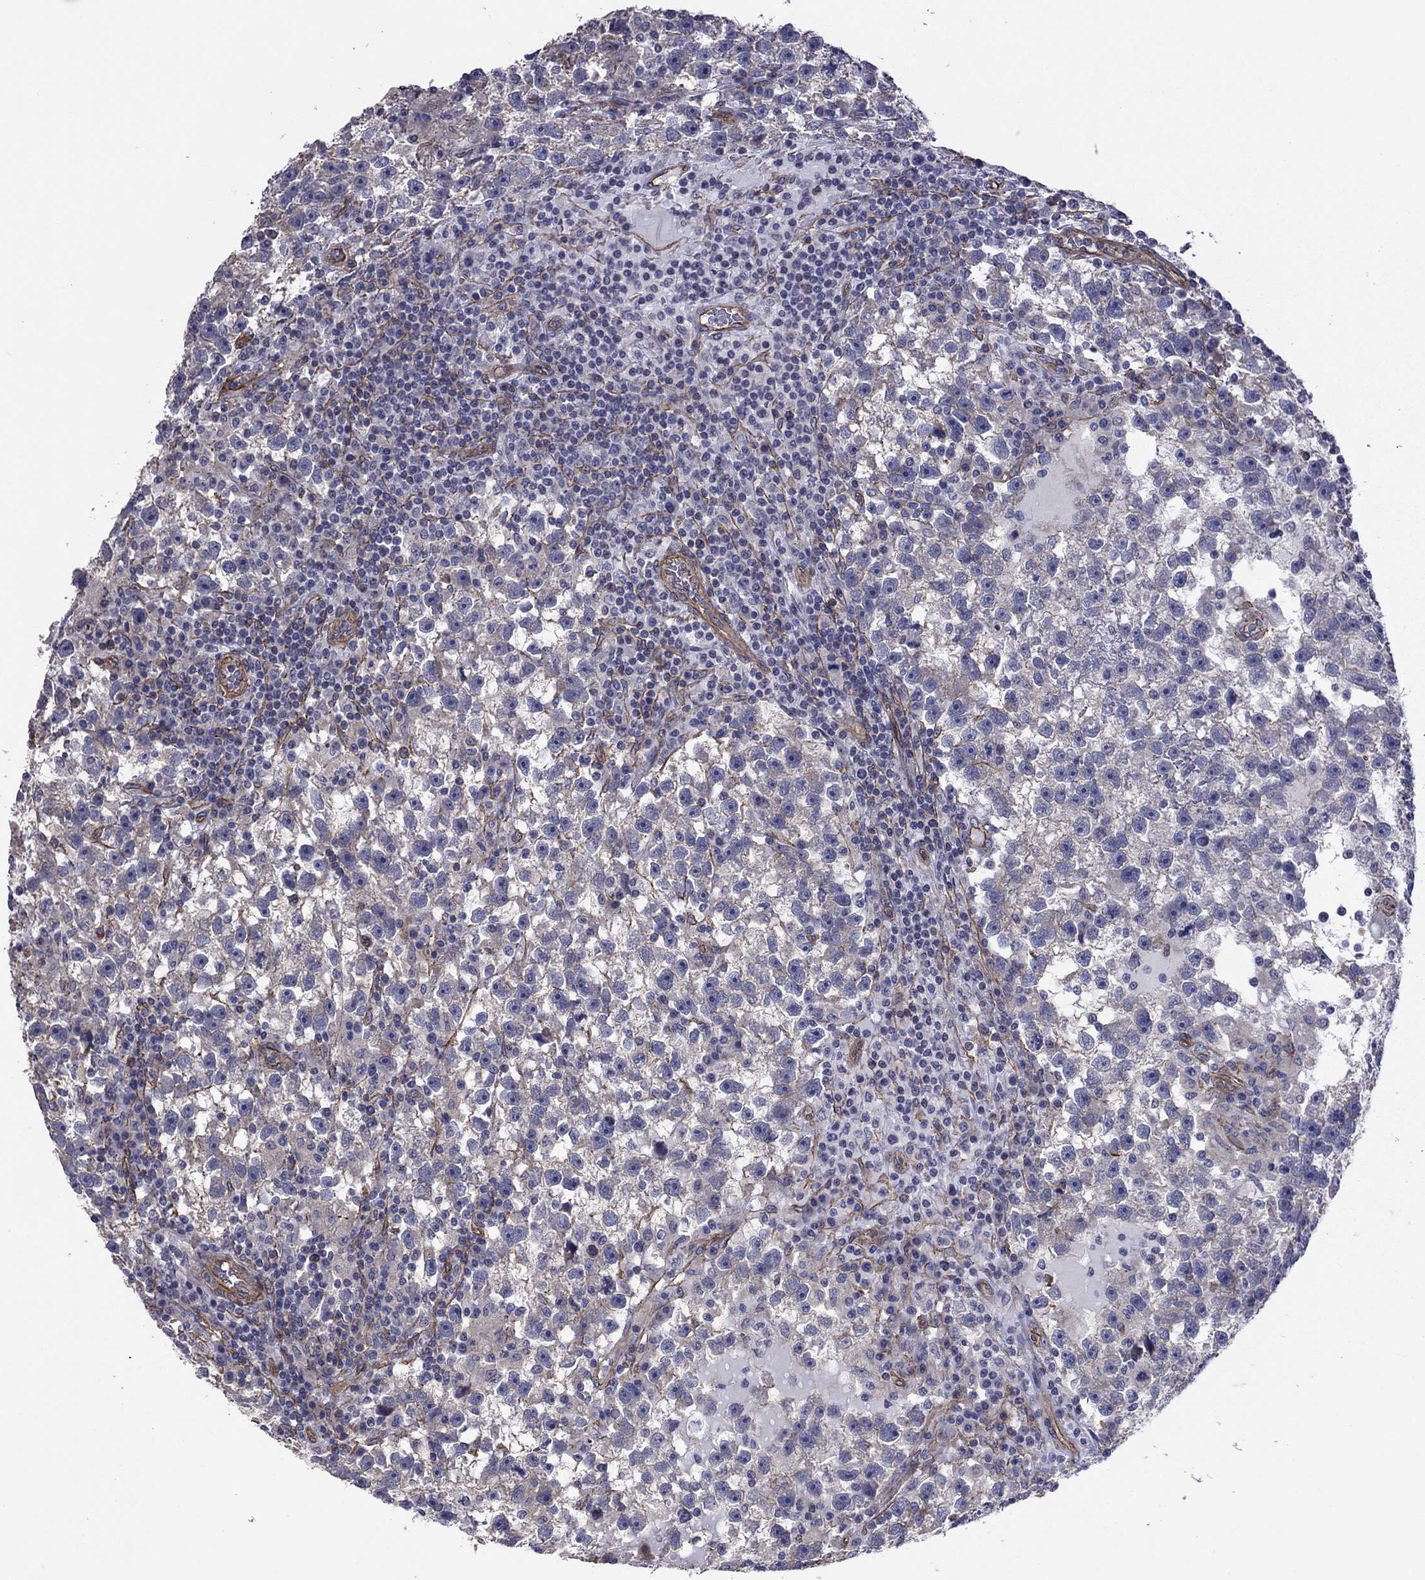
{"staining": {"intensity": "moderate", "quantity": "<25%", "location": "cytoplasmic/membranous"}, "tissue": "testis cancer", "cell_type": "Tumor cells", "image_type": "cancer", "snomed": [{"axis": "morphology", "description": "Seminoma, NOS"}, {"axis": "topography", "description": "Testis"}], "caption": "Human testis seminoma stained with a brown dye shows moderate cytoplasmic/membranous positive staining in about <25% of tumor cells.", "gene": "TCHH", "patient": {"sex": "male", "age": 47}}